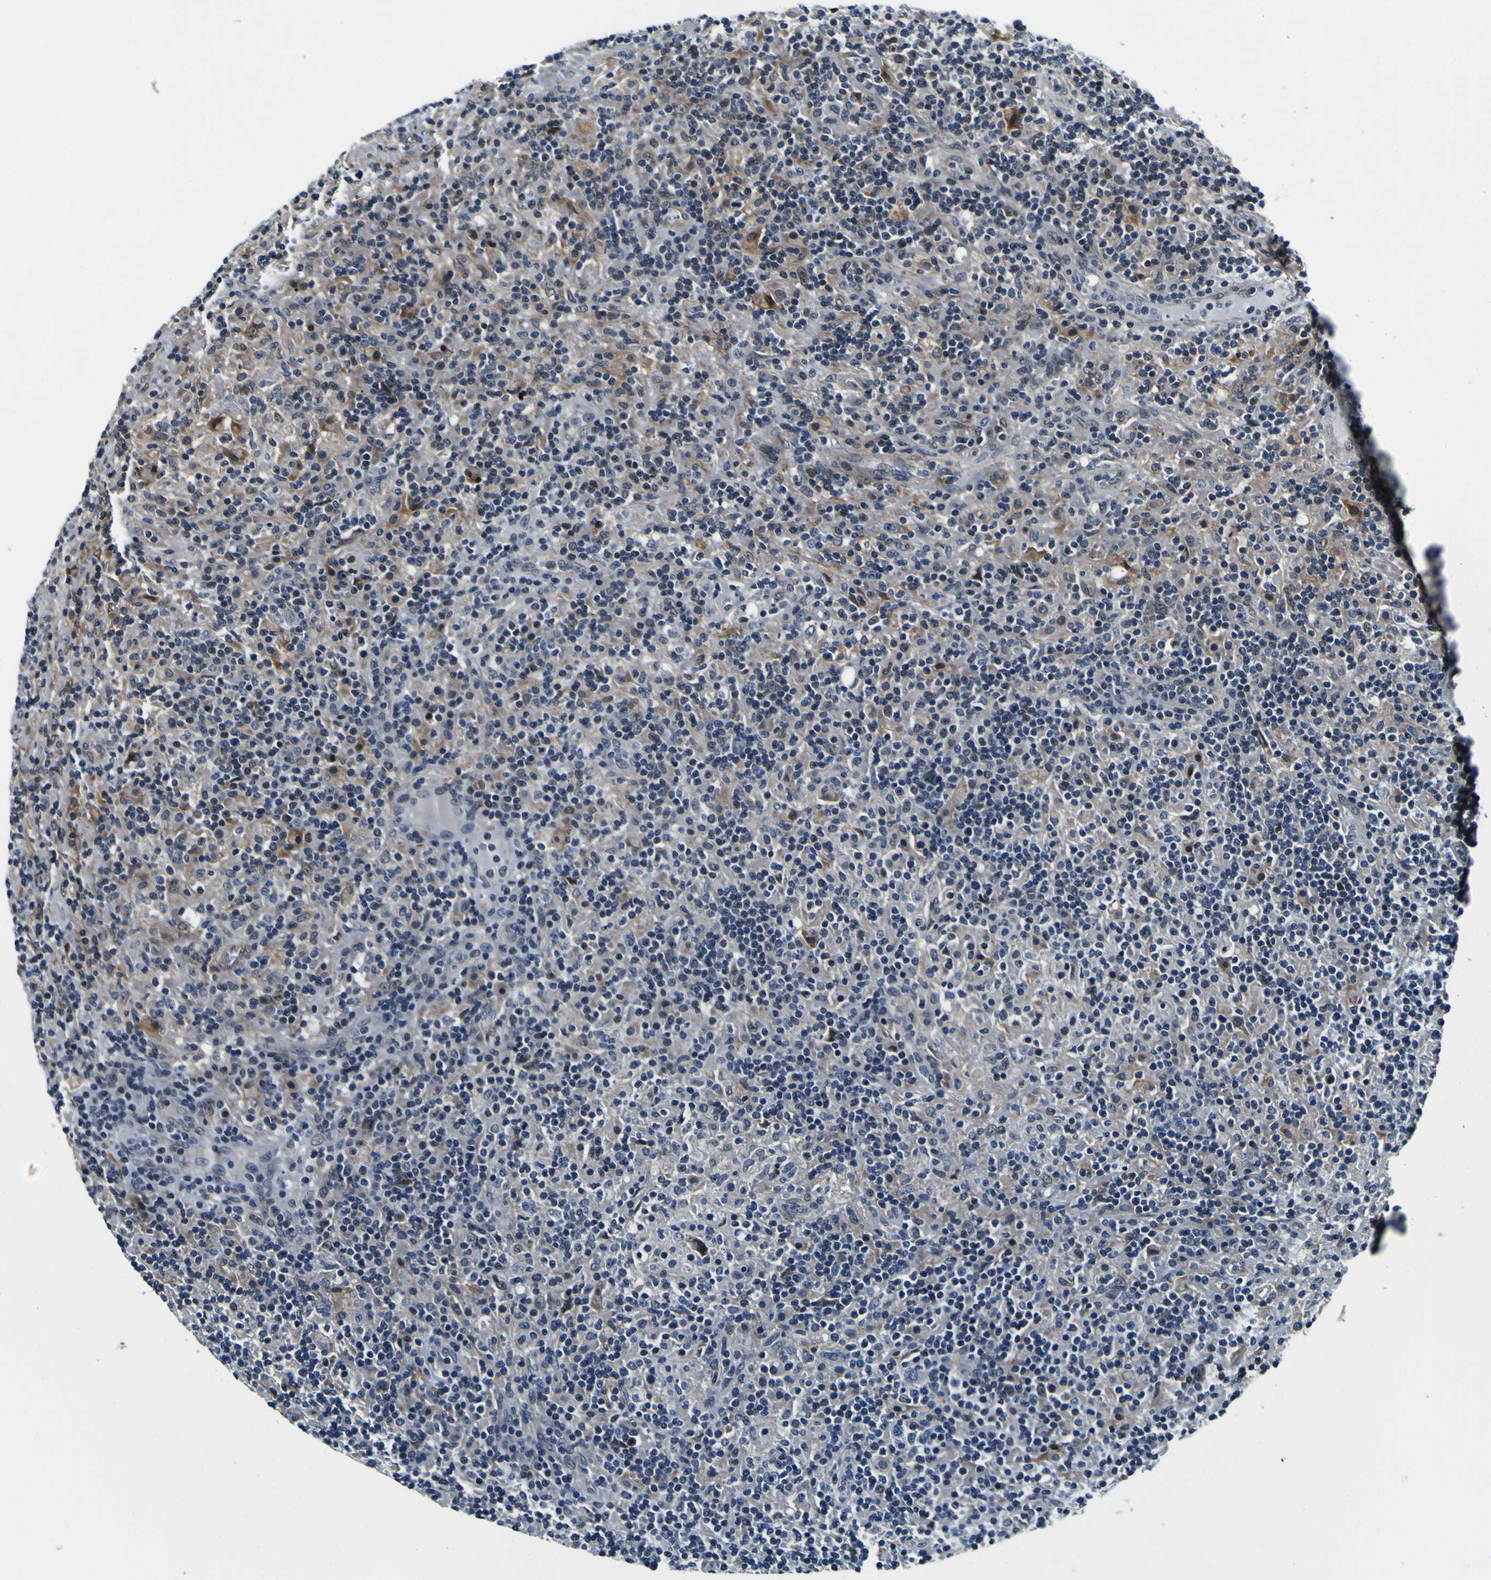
{"staining": {"intensity": "weak", "quantity": "<25%", "location": "nuclear"}, "tissue": "lymphoma", "cell_type": "Tumor cells", "image_type": "cancer", "snomed": [{"axis": "morphology", "description": "Hodgkin's disease, NOS"}, {"axis": "topography", "description": "Lymph node"}], "caption": "Protein analysis of Hodgkin's disease exhibits no significant positivity in tumor cells. (DAB (3,3'-diaminobenzidine) IHC, high magnification).", "gene": "POSTN", "patient": {"sex": "male", "age": 70}}